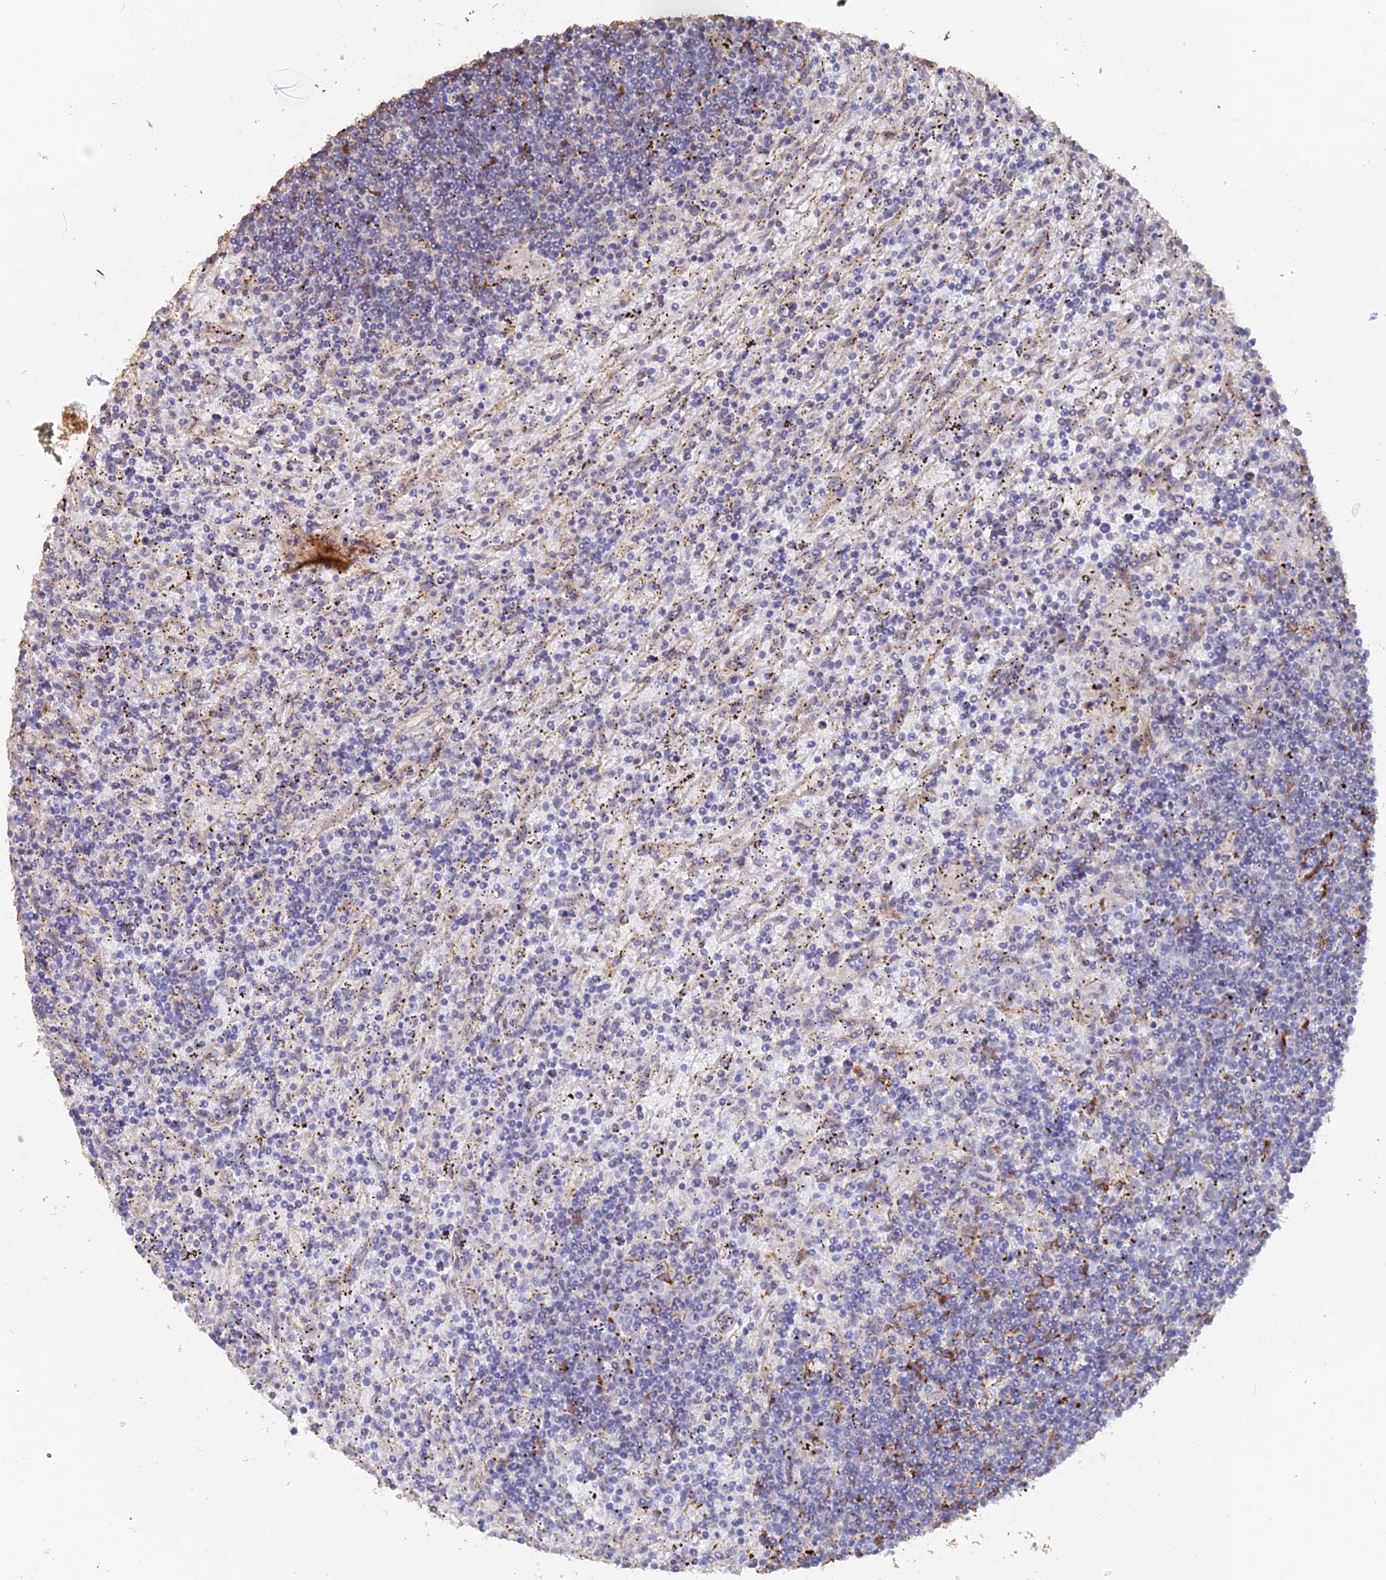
{"staining": {"intensity": "negative", "quantity": "none", "location": "none"}, "tissue": "lymphoma", "cell_type": "Tumor cells", "image_type": "cancer", "snomed": [{"axis": "morphology", "description": "Malignant lymphoma, non-Hodgkin's type, Low grade"}, {"axis": "topography", "description": "Spleen"}], "caption": "Lymphoma was stained to show a protein in brown. There is no significant positivity in tumor cells. Brightfield microscopy of immunohistochemistry (IHC) stained with DAB (brown) and hematoxylin (blue), captured at high magnification.", "gene": "SEMG2", "patient": {"sex": "male", "age": 76}}